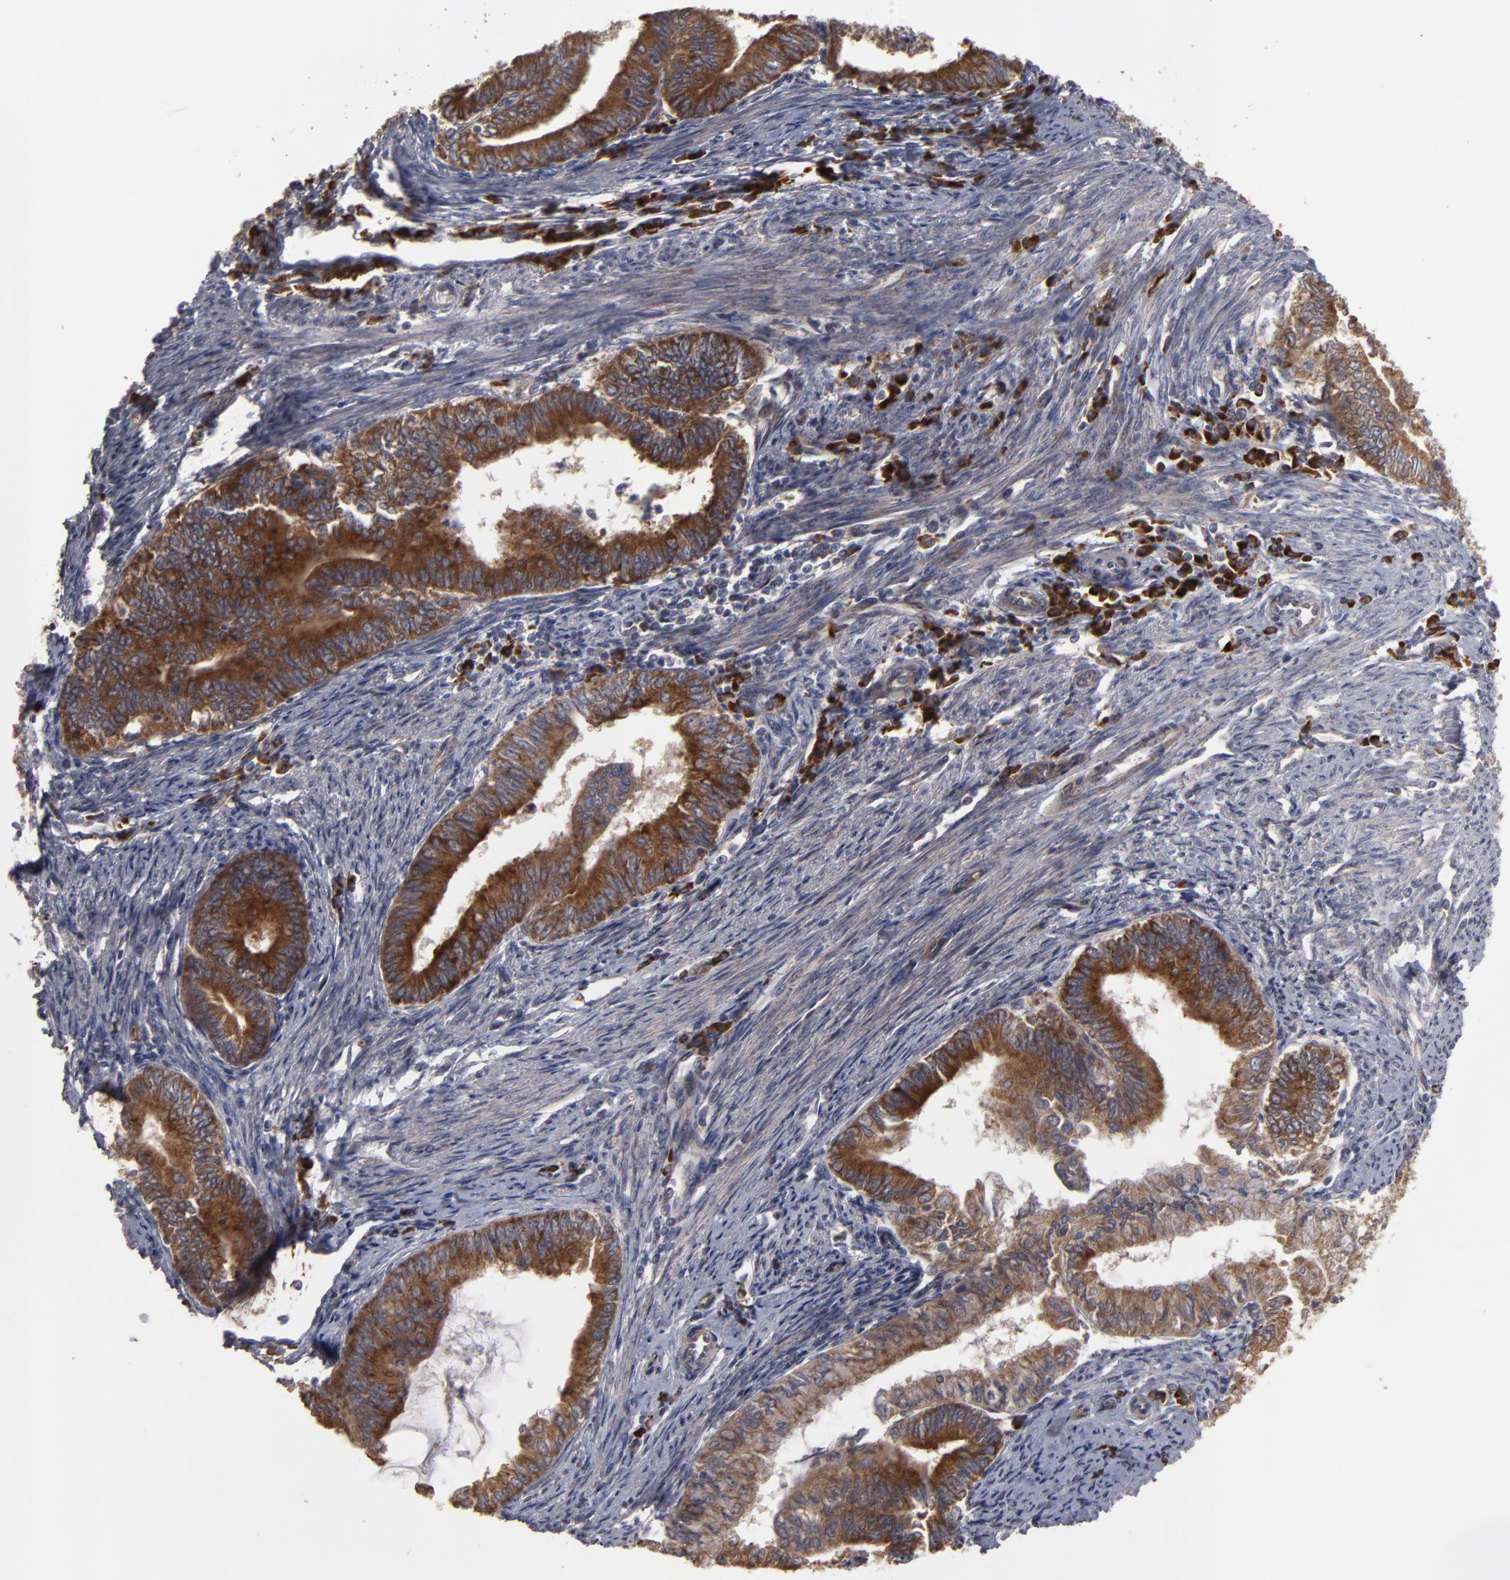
{"staining": {"intensity": "moderate", "quantity": ">75%", "location": "cytoplasmic/membranous"}, "tissue": "endometrial cancer", "cell_type": "Tumor cells", "image_type": "cancer", "snomed": [{"axis": "morphology", "description": "Adenocarcinoma, NOS"}, {"axis": "topography", "description": "Endometrium"}], "caption": "Human endometrial adenocarcinoma stained with a brown dye displays moderate cytoplasmic/membranous positive expression in about >75% of tumor cells.", "gene": "SND1", "patient": {"sex": "female", "age": 66}}